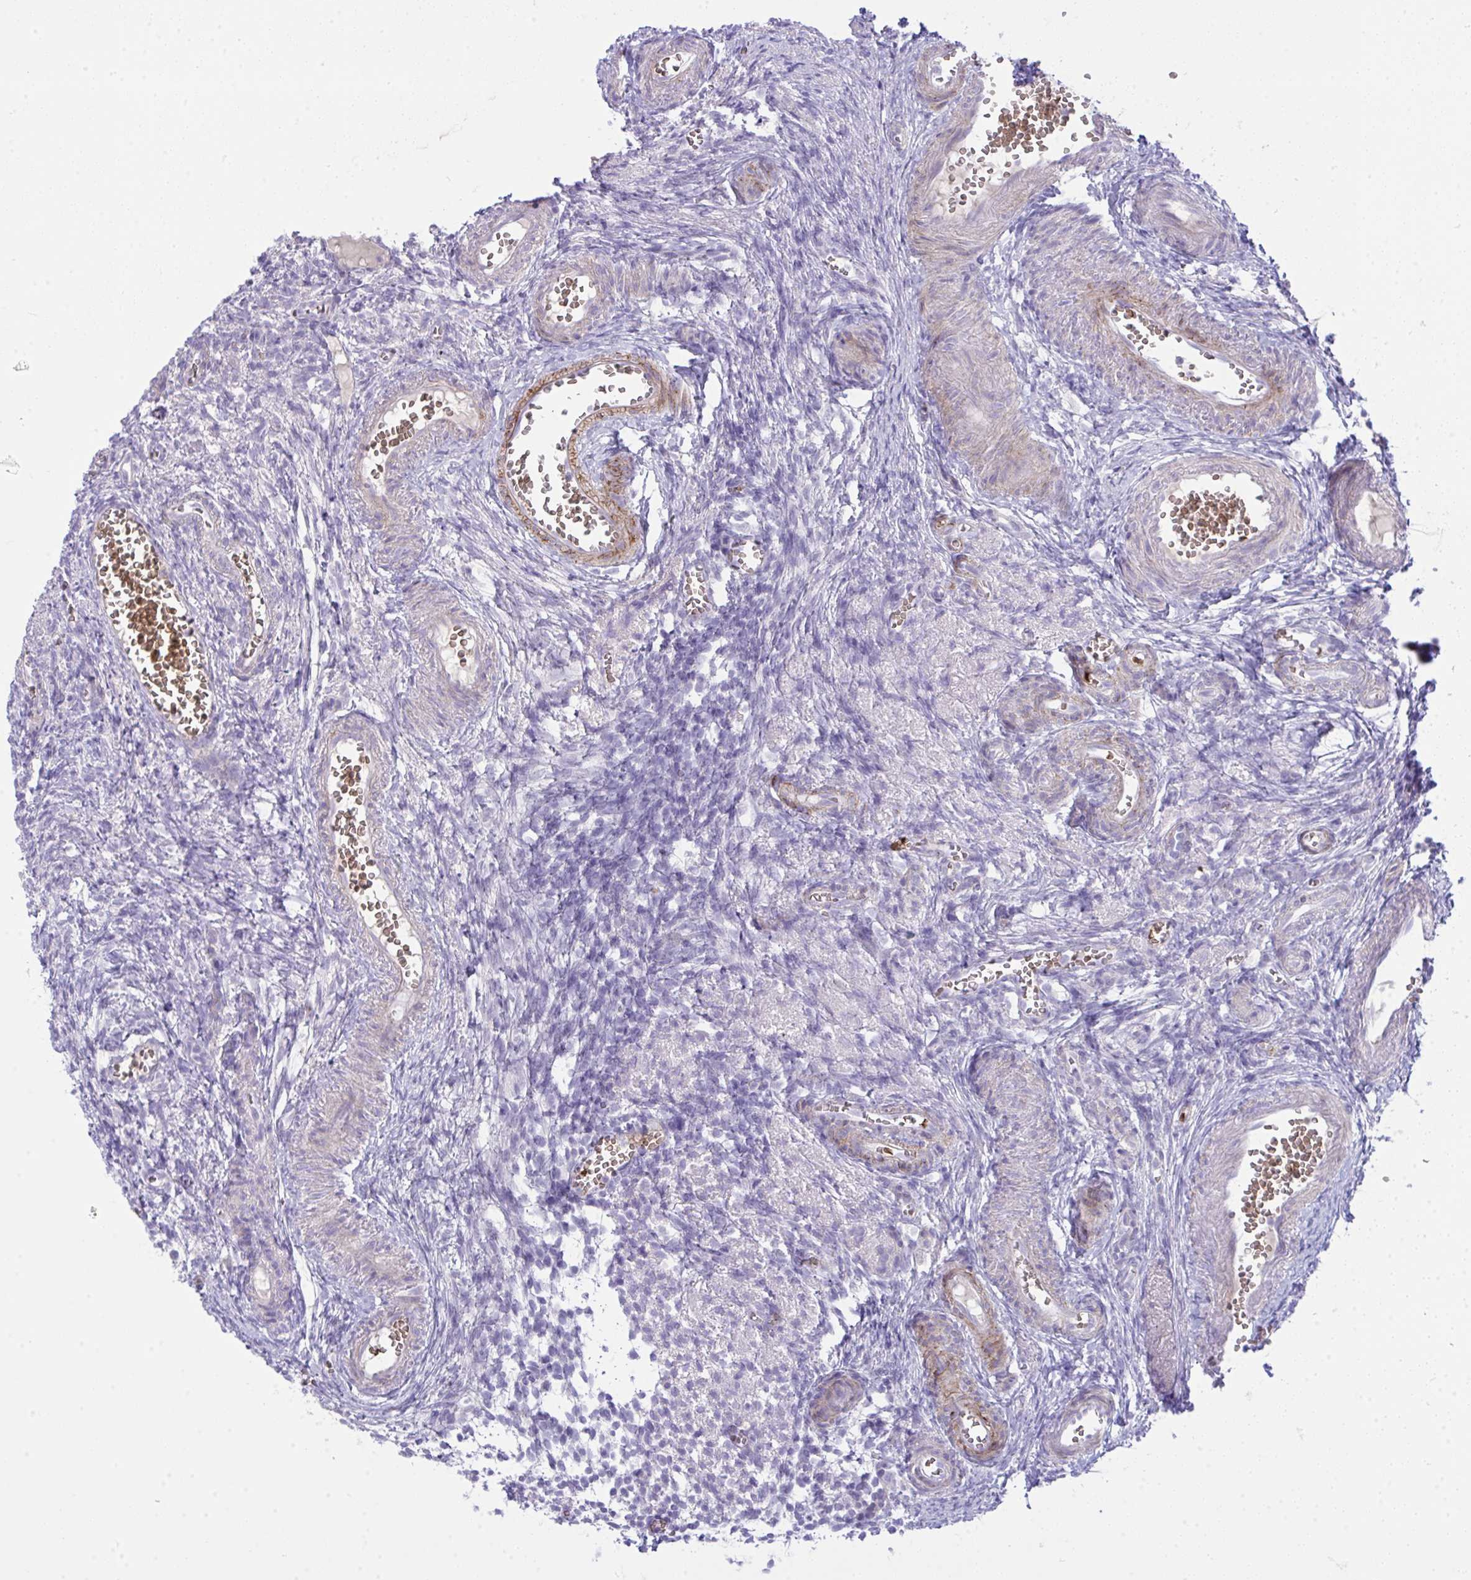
{"staining": {"intensity": "negative", "quantity": "none", "location": "none"}, "tissue": "ovary", "cell_type": "Ovarian stroma cells", "image_type": "normal", "snomed": [{"axis": "morphology", "description": "Normal tissue, NOS"}, {"axis": "topography", "description": "Ovary"}], "caption": "The image shows no staining of ovarian stroma cells in normal ovary.", "gene": "SPTB", "patient": {"sex": "female", "age": 41}}